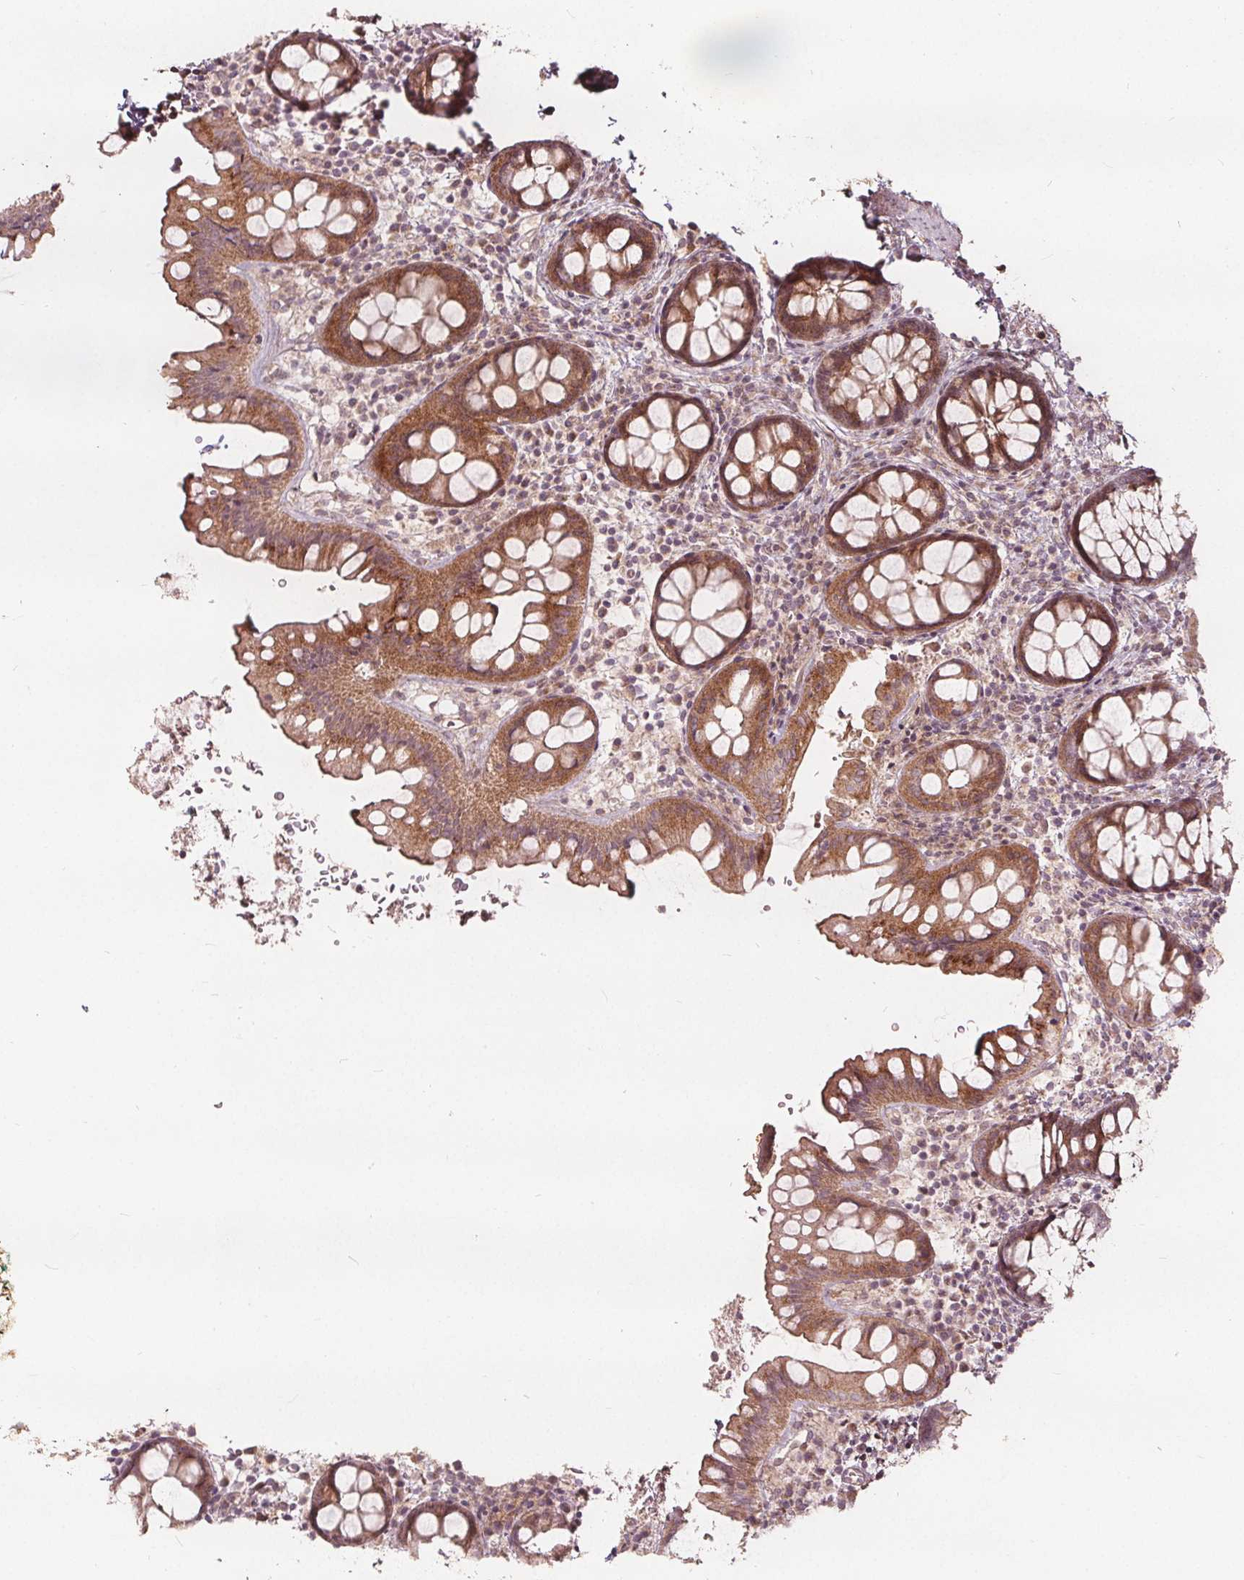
{"staining": {"intensity": "moderate", "quantity": ">75%", "location": "cytoplasmic/membranous"}, "tissue": "rectum", "cell_type": "Glandular cells", "image_type": "normal", "snomed": [{"axis": "morphology", "description": "Normal tissue, NOS"}, {"axis": "topography", "description": "Rectum"}, {"axis": "topography", "description": "Peripheral nerve tissue"}], "caption": "Brown immunohistochemical staining in unremarkable rectum displays moderate cytoplasmic/membranous staining in approximately >75% of glandular cells. (DAB IHC with brightfield microscopy, high magnification).", "gene": "PTPRT", "patient": {"sex": "female", "age": 69}}